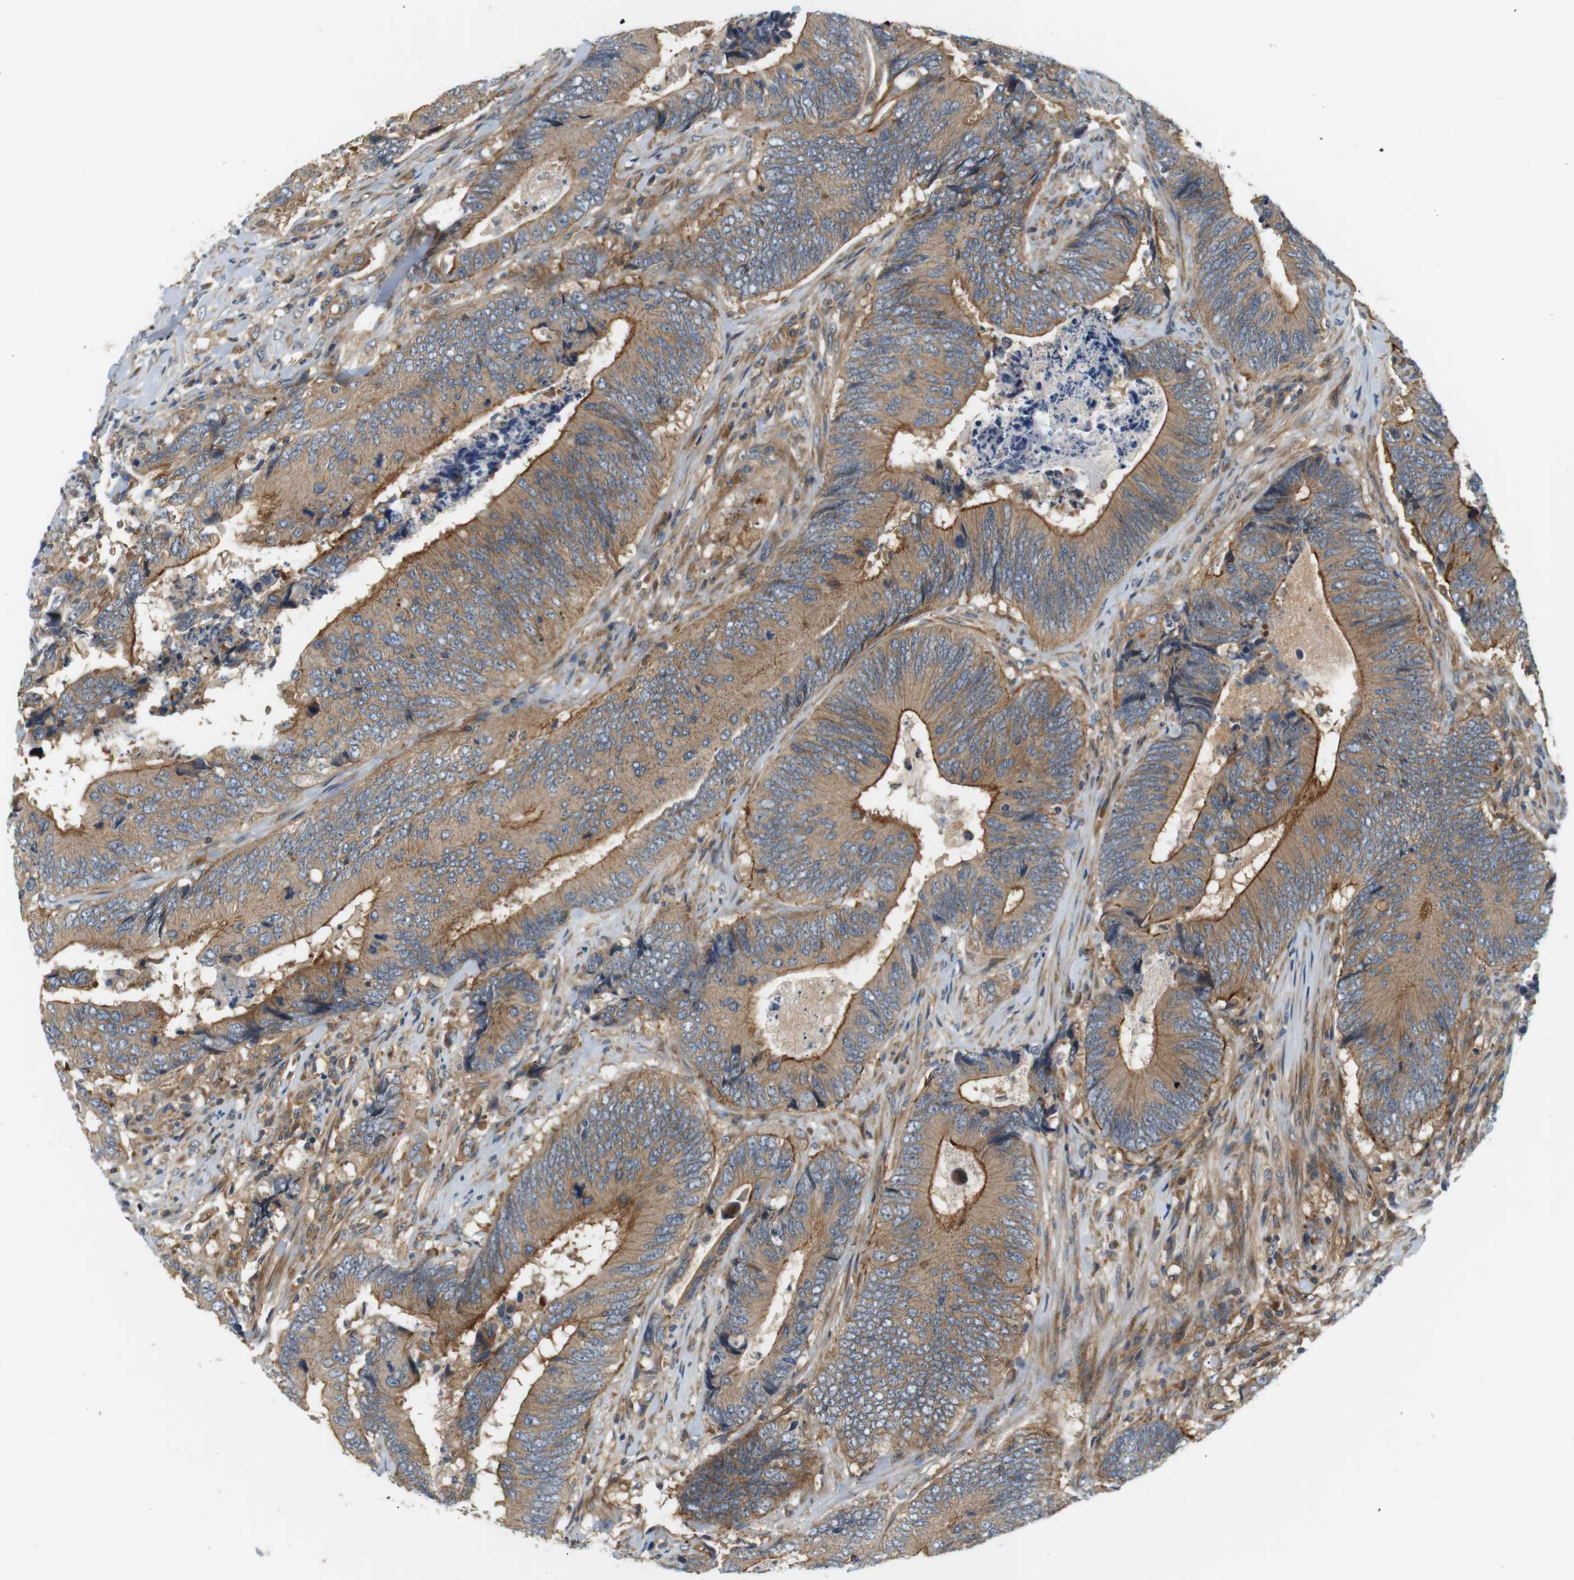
{"staining": {"intensity": "moderate", "quantity": ">75%", "location": "cytoplasmic/membranous"}, "tissue": "colorectal cancer", "cell_type": "Tumor cells", "image_type": "cancer", "snomed": [{"axis": "morphology", "description": "Normal tissue, NOS"}, {"axis": "morphology", "description": "Adenocarcinoma, NOS"}, {"axis": "topography", "description": "Colon"}], "caption": "Brown immunohistochemical staining in human colorectal cancer (adenocarcinoma) reveals moderate cytoplasmic/membranous positivity in about >75% of tumor cells.", "gene": "SH3GLB1", "patient": {"sex": "male", "age": 56}}